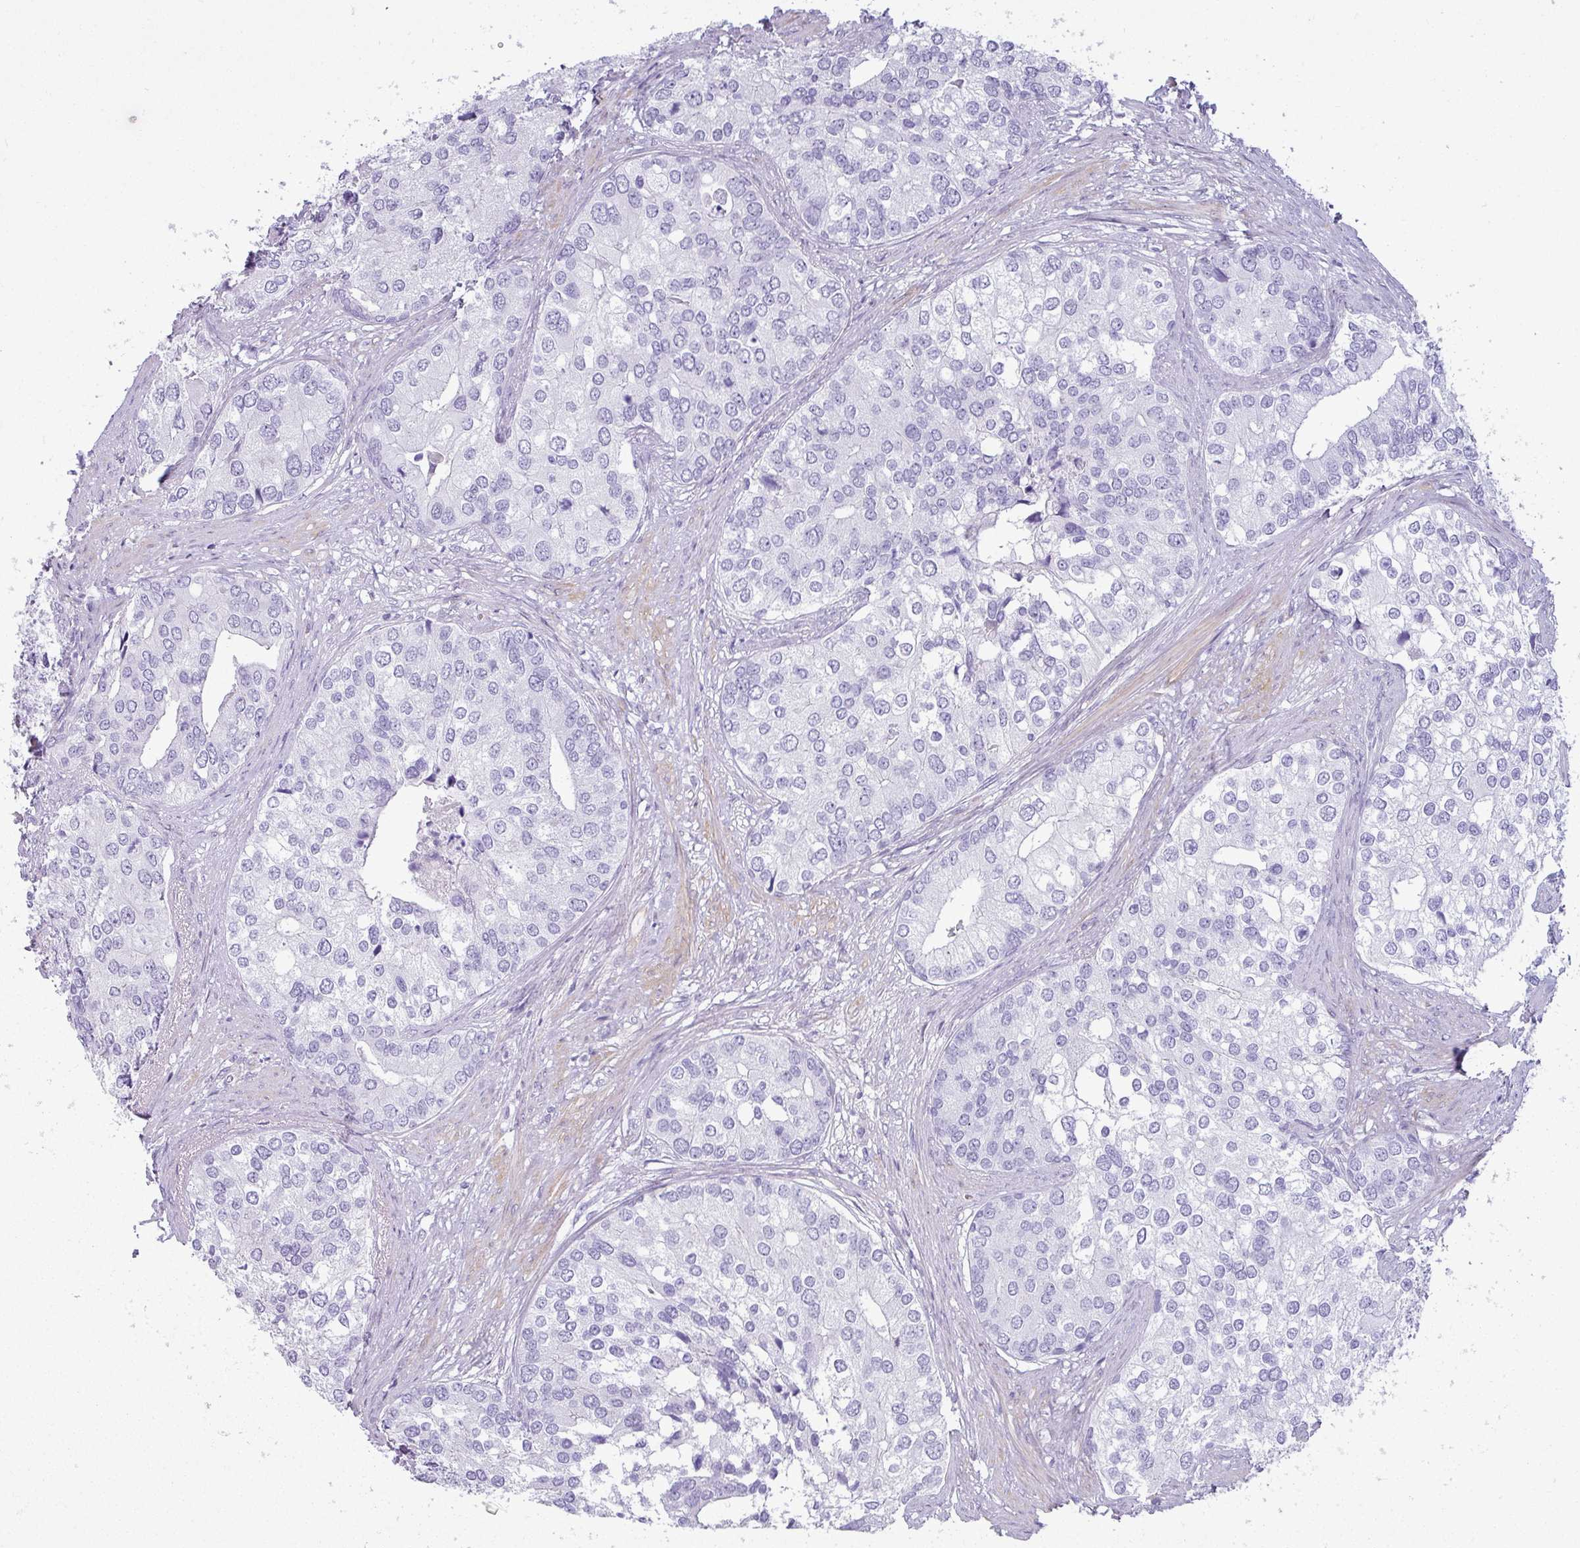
{"staining": {"intensity": "negative", "quantity": "none", "location": "none"}, "tissue": "prostate cancer", "cell_type": "Tumor cells", "image_type": "cancer", "snomed": [{"axis": "morphology", "description": "Adenocarcinoma, High grade"}, {"axis": "topography", "description": "Prostate"}], "caption": "Tumor cells show no significant protein staining in prostate cancer.", "gene": "VCX2", "patient": {"sex": "male", "age": 62}}